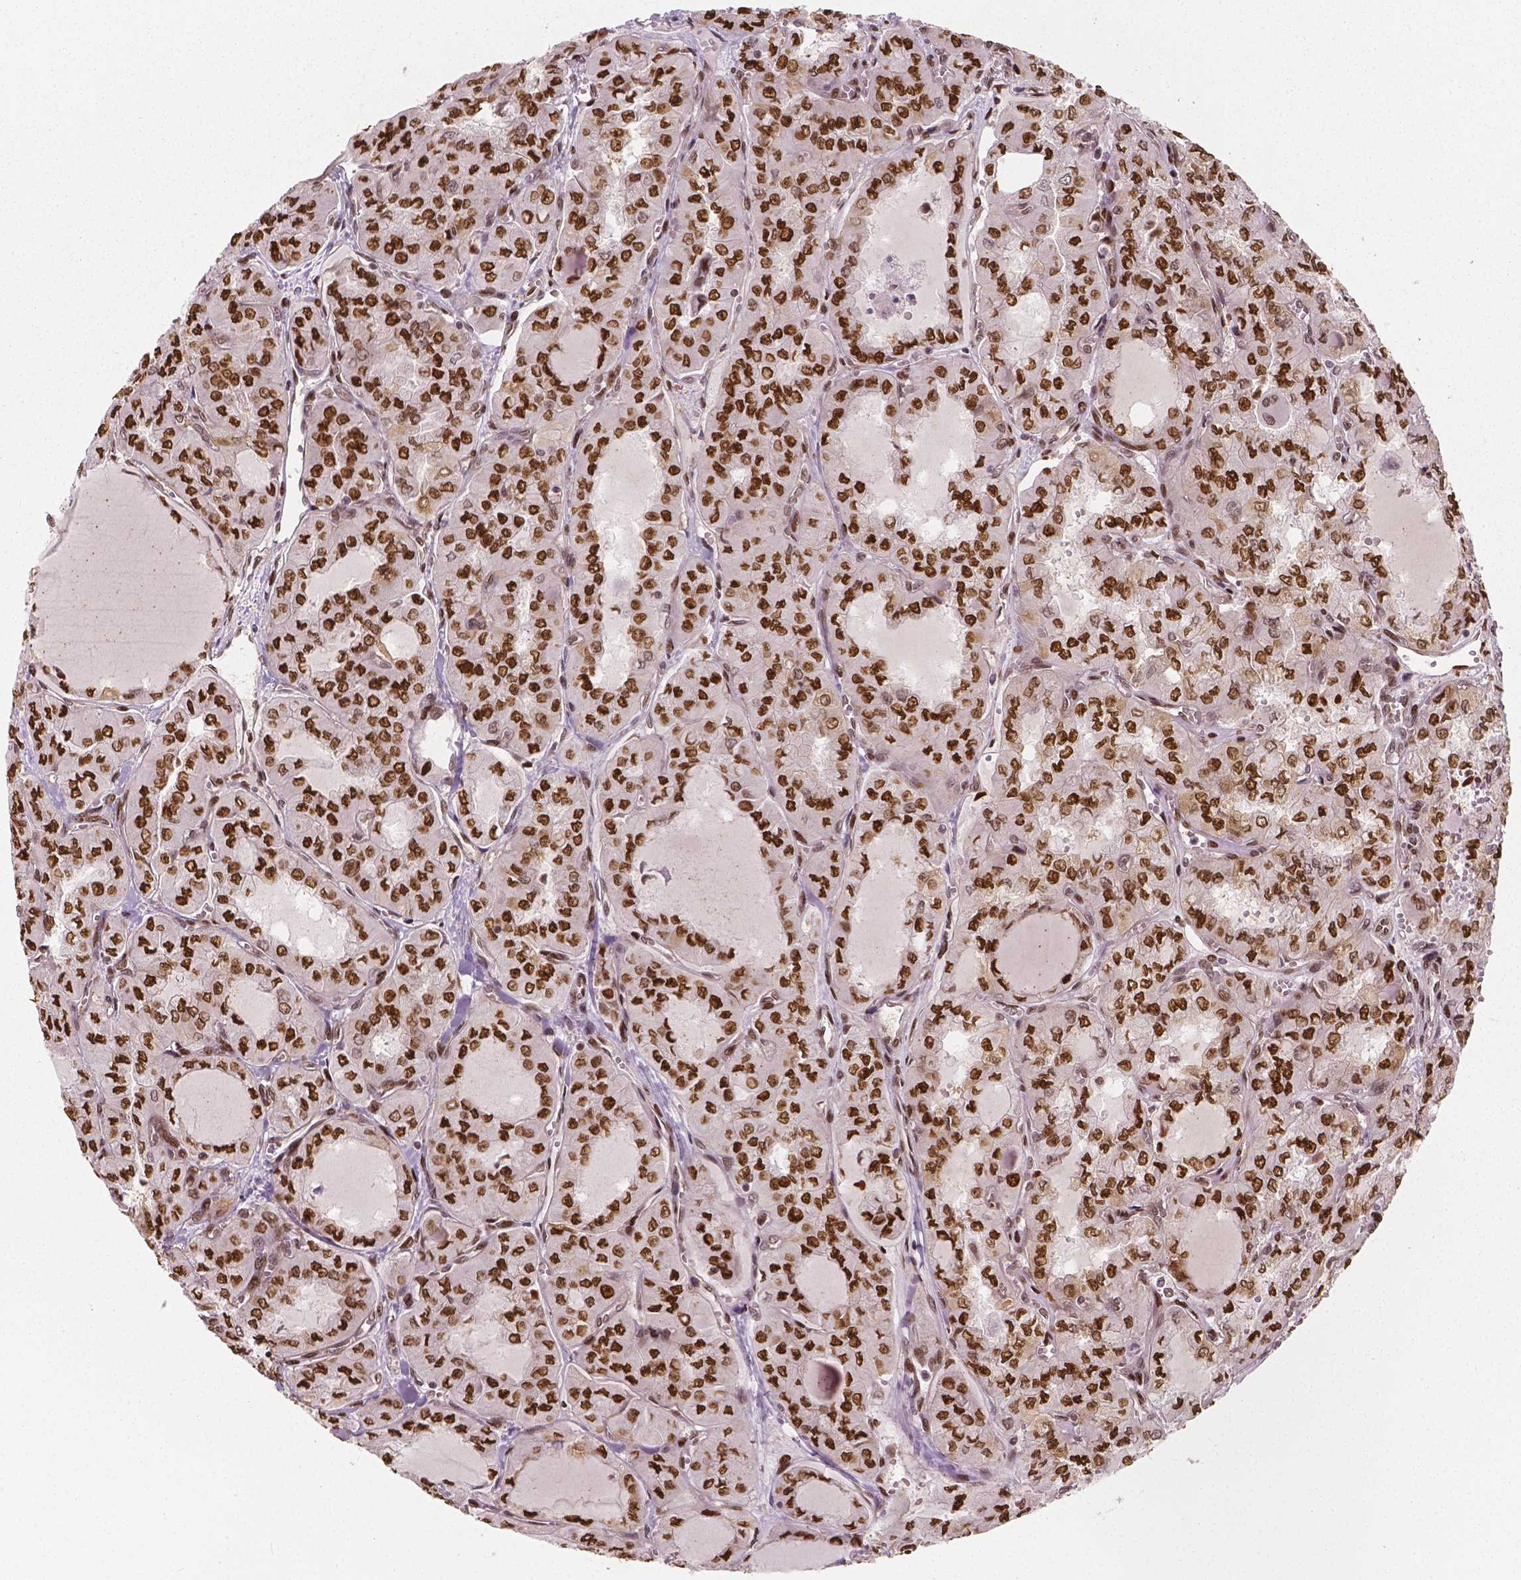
{"staining": {"intensity": "strong", "quantity": ">75%", "location": "nuclear"}, "tissue": "thyroid cancer", "cell_type": "Tumor cells", "image_type": "cancer", "snomed": [{"axis": "morphology", "description": "Papillary adenocarcinoma, NOS"}, {"axis": "topography", "description": "Thyroid gland"}], "caption": "Immunohistochemistry (IHC) image of neoplastic tissue: thyroid cancer stained using immunohistochemistry demonstrates high levels of strong protein expression localized specifically in the nuclear of tumor cells, appearing as a nuclear brown color.", "gene": "NUCKS1", "patient": {"sex": "male", "age": 20}}